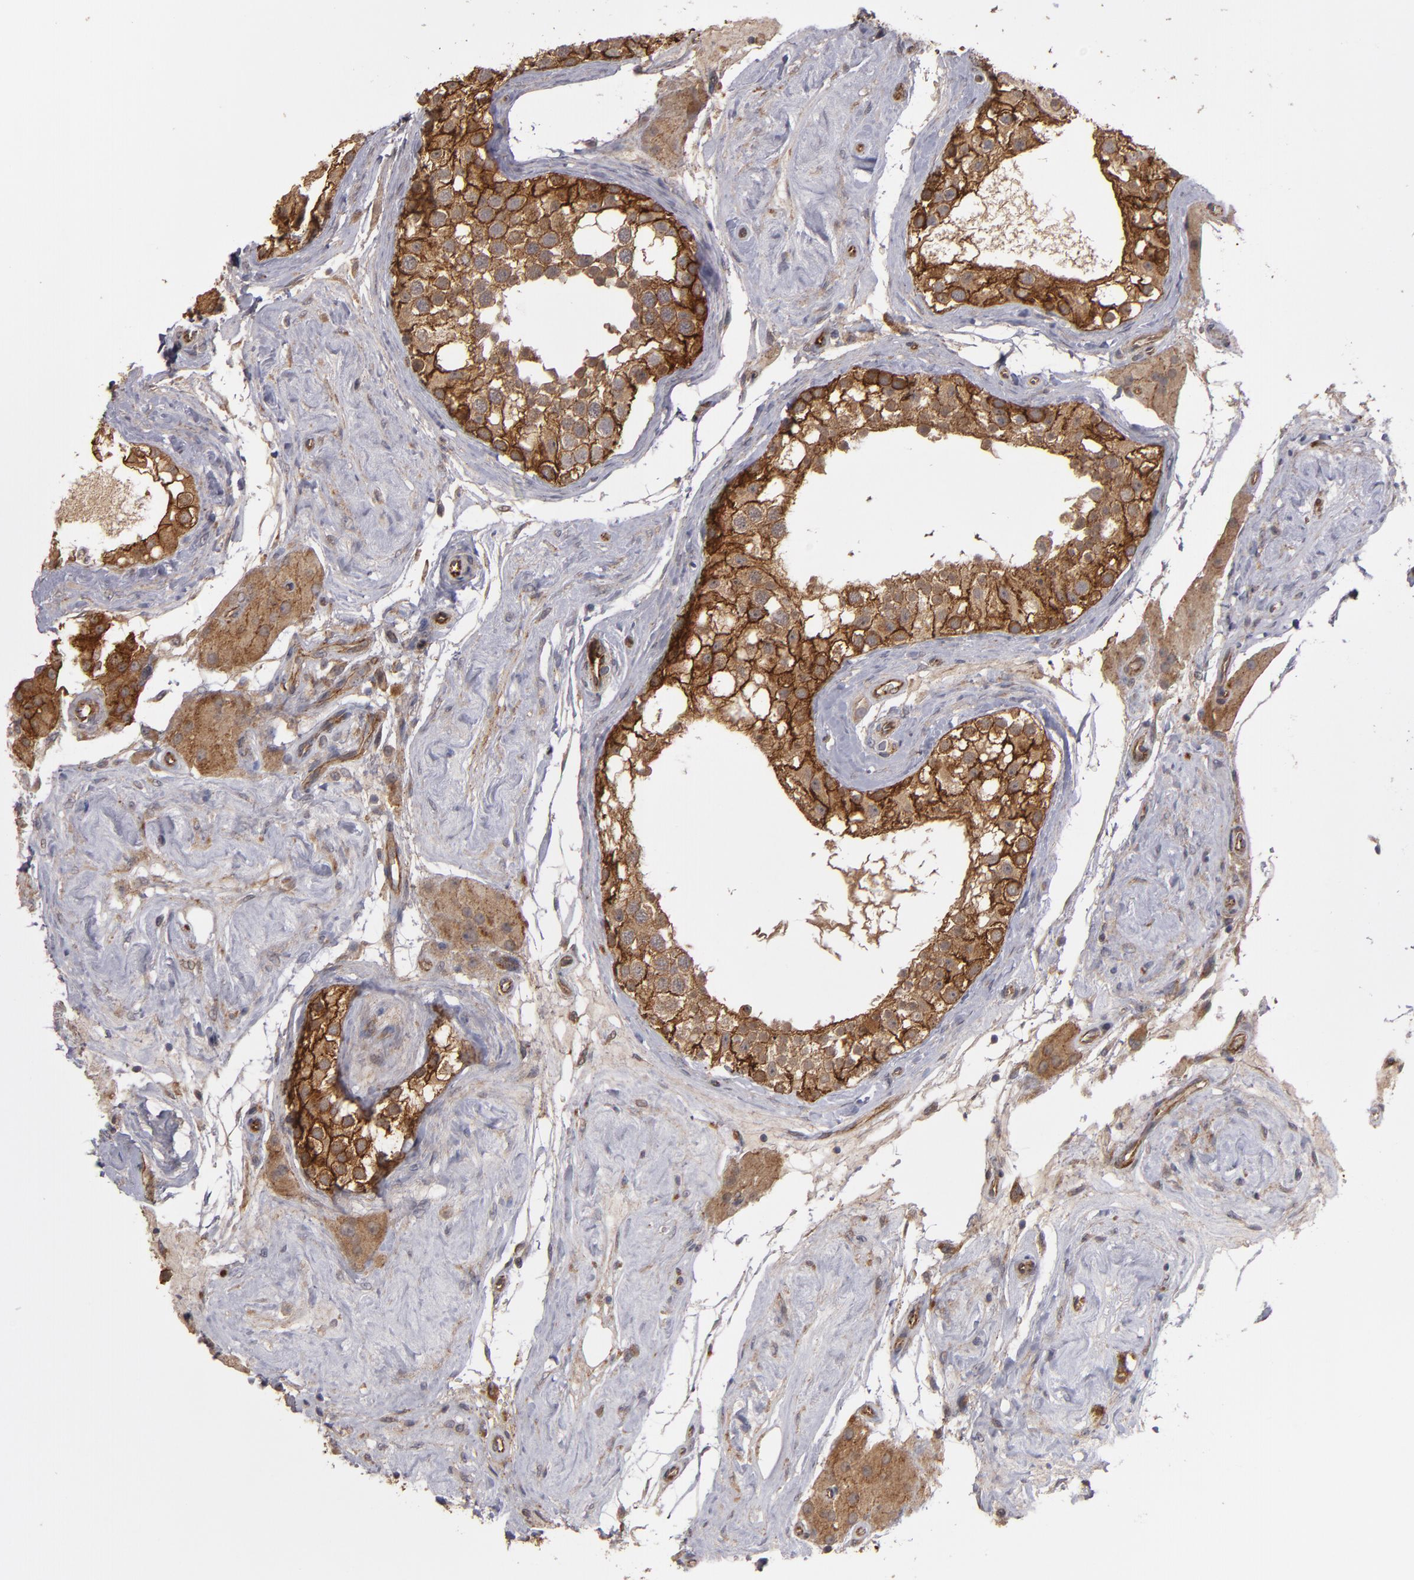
{"staining": {"intensity": "strong", "quantity": ">75%", "location": "cytoplasmic/membranous"}, "tissue": "testis", "cell_type": "Cells in seminiferous ducts", "image_type": "normal", "snomed": [{"axis": "morphology", "description": "Normal tissue, NOS"}, {"axis": "topography", "description": "Testis"}], "caption": "The photomicrograph reveals staining of normal testis, revealing strong cytoplasmic/membranous protein staining (brown color) within cells in seminiferous ducts. (Brightfield microscopy of DAB IHC at high magnification).", "gene": "TJP1", "patient": {"sex": "male", "age": 68}}